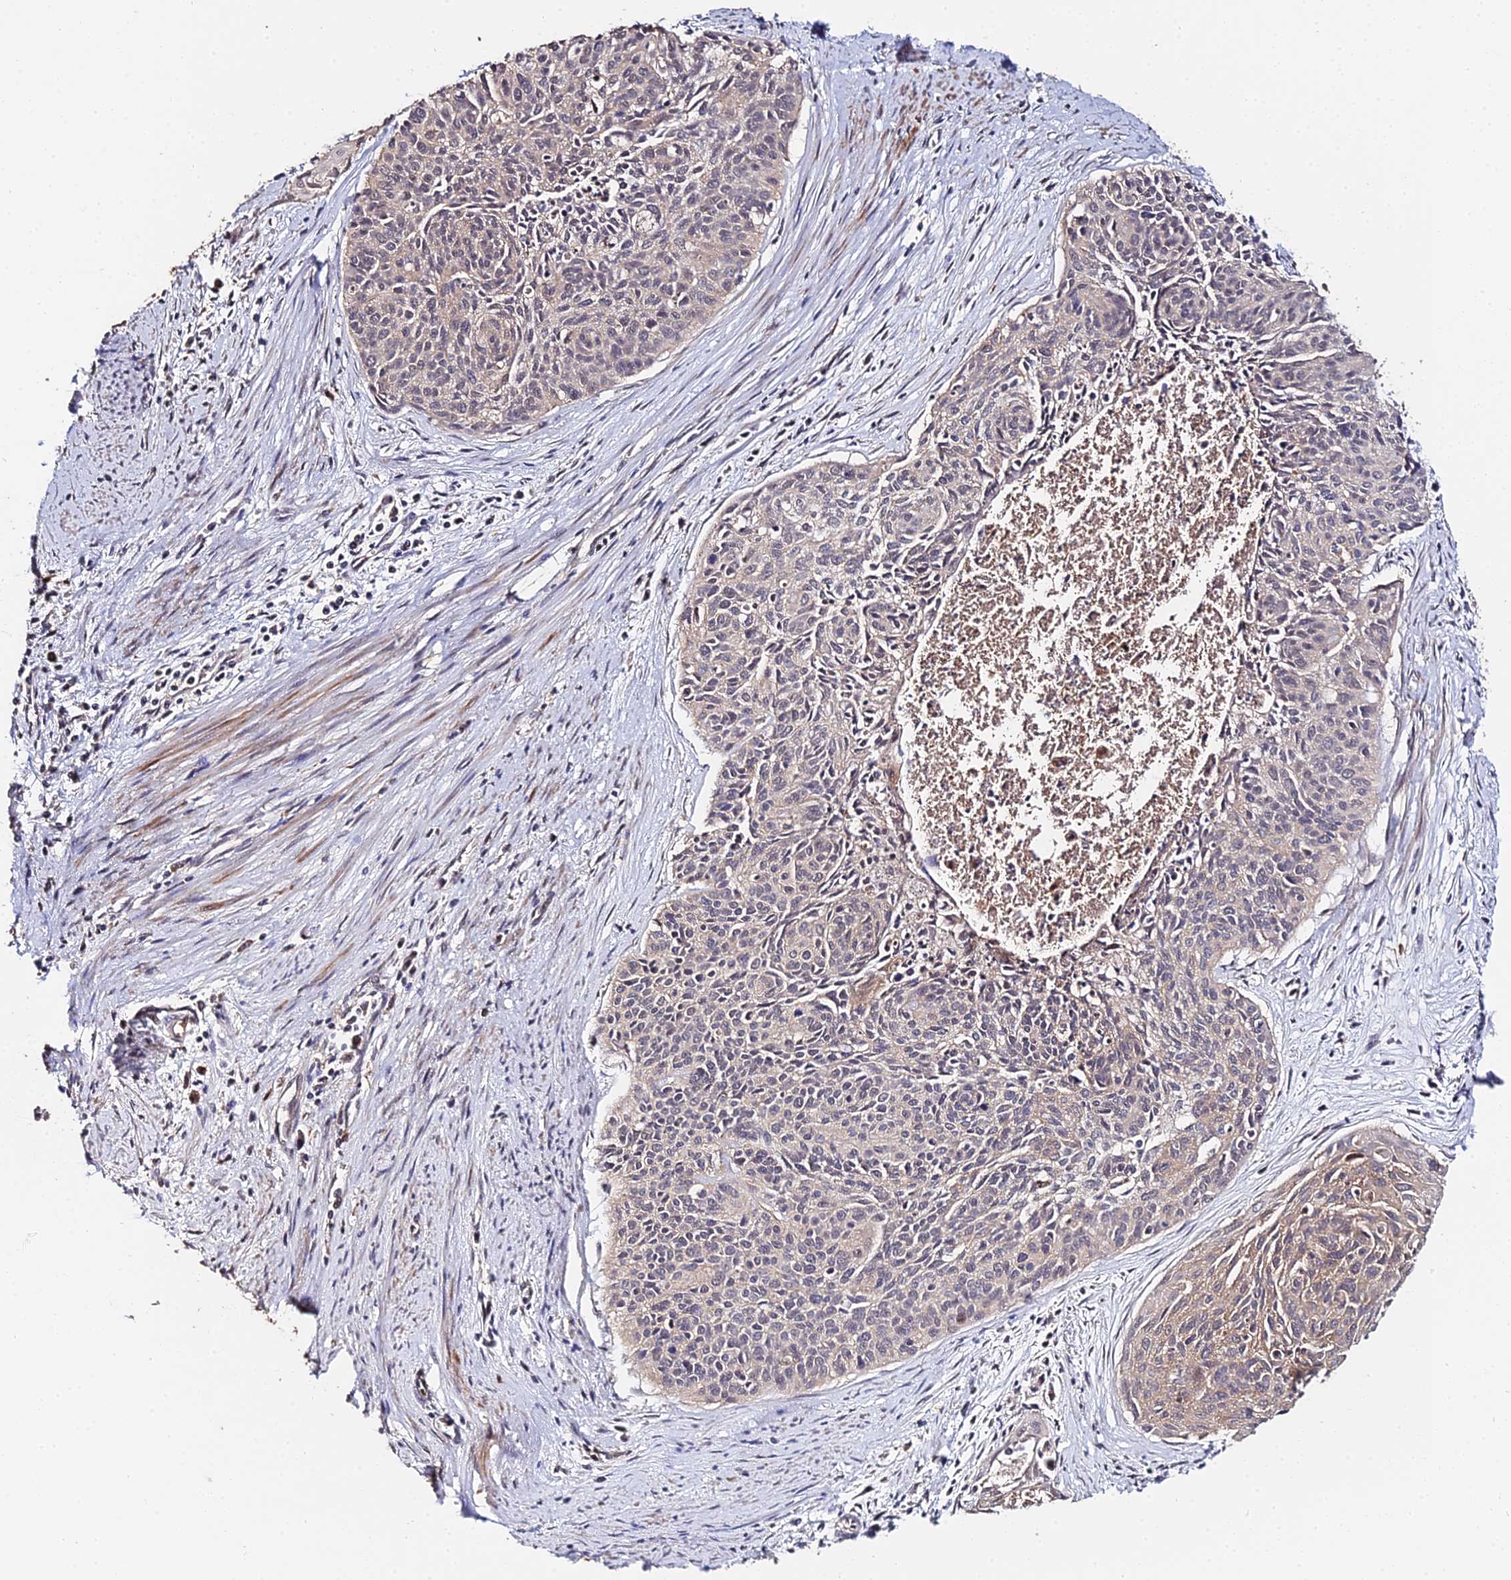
{"staining": {"intensity": "weak", "quantity": "<25%", "location": "cytoplasmic/membranous"}, "tissue": "cervical cancer", "cell_type": "Tumor cells", "image_type": "cancer", "snomed": [{"axis": "morphology", "description": "Squamous cell carcinoma, NOS"}, {"axis": "topography", "description": "Cervix"}], "caption": "Cervical squamous cell carcinoma was stained to show a protein in brown. There is no significant positivity in tumor cells.", "gene": "LSM5", "patient": {"sex": "female", "age": 55}}